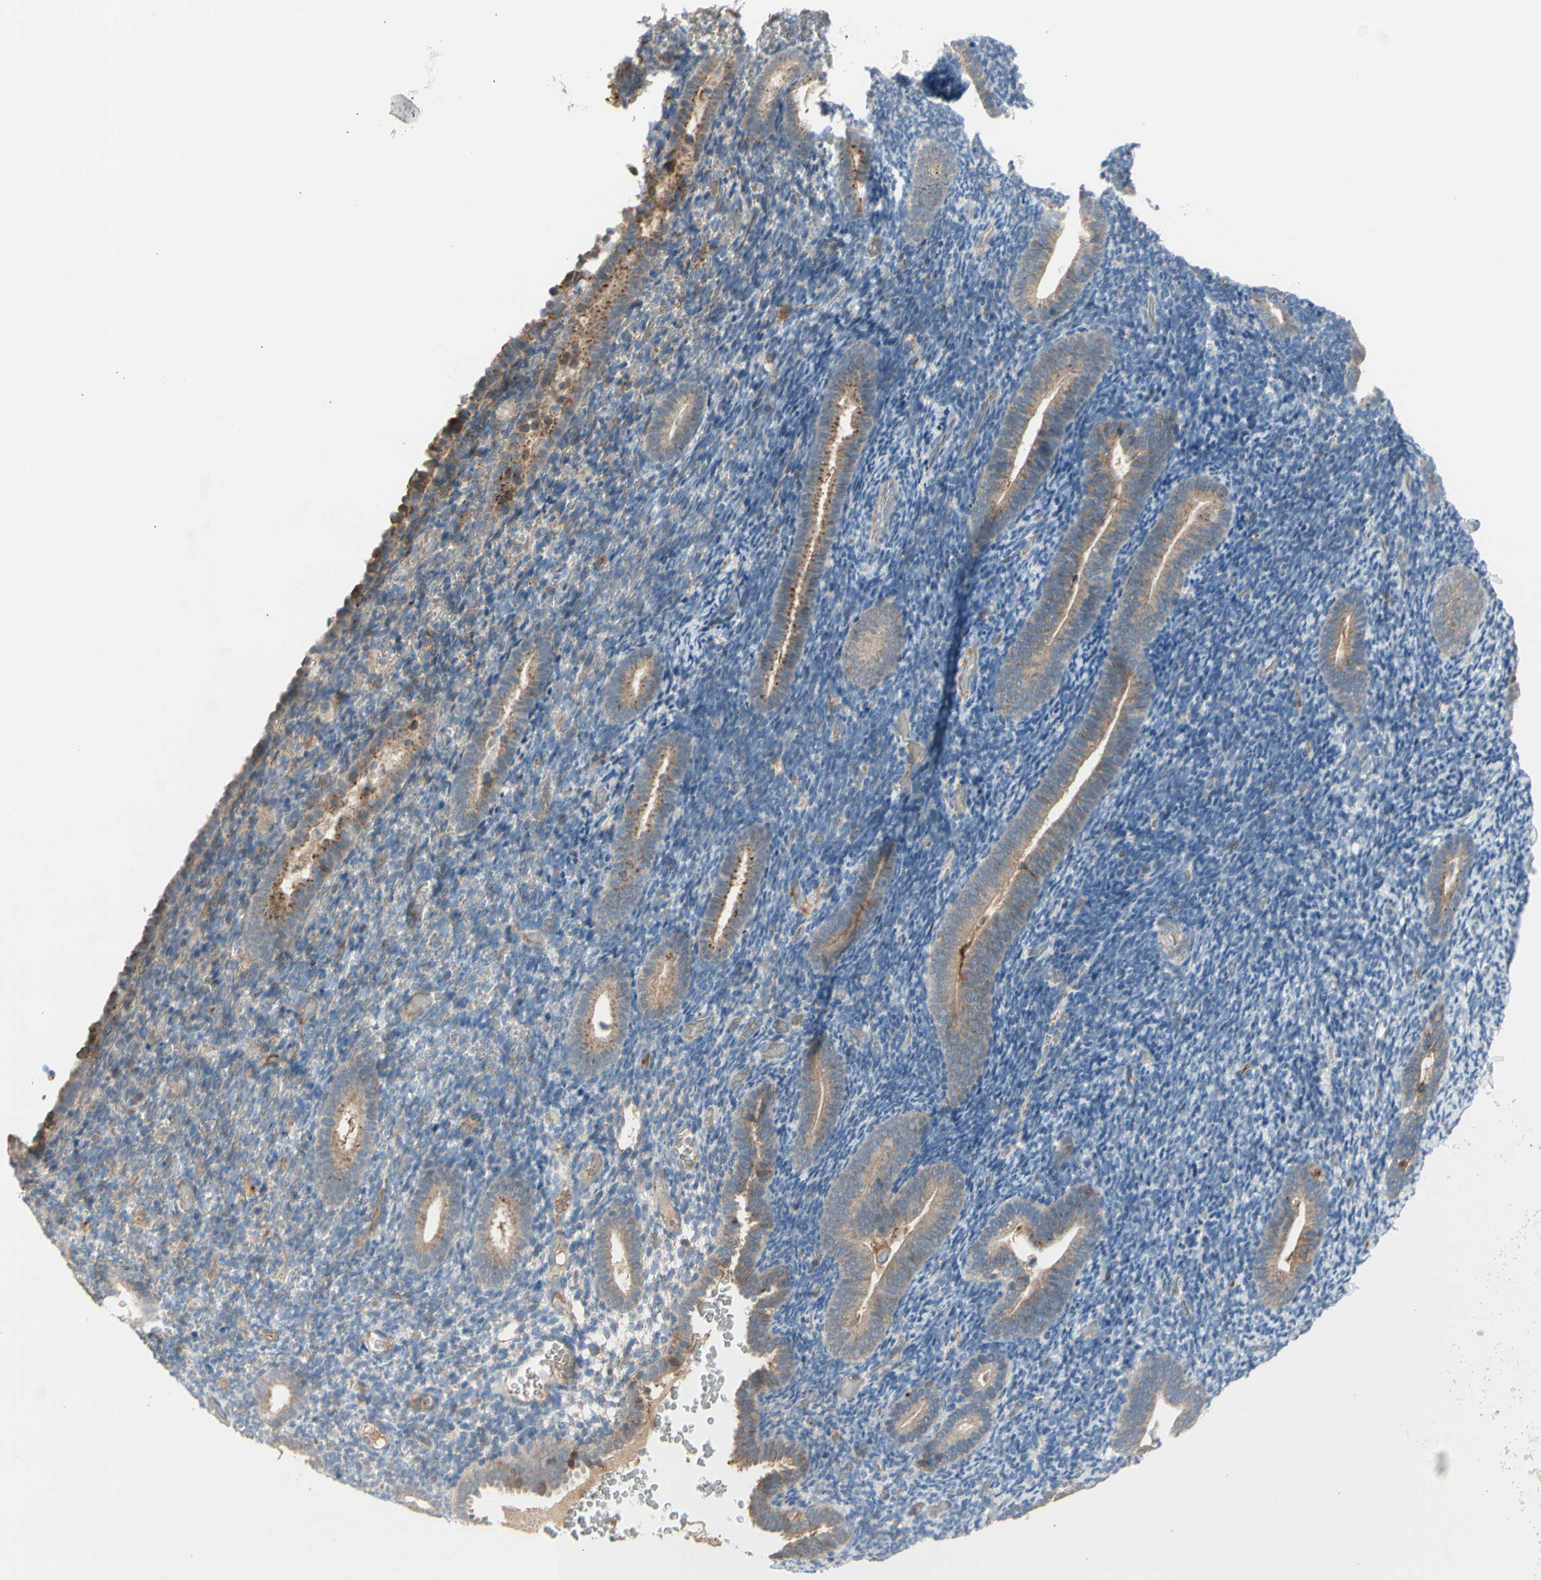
{"staining": {"intensity": "weak", "quantity": "<25%", "location": "cytoplasmic/membranous"}, "tissue": "endometrium", "cell_type": "Cells in endometrial stroma", "image_type": "normal", "snomed": [{"axis": "morphology", "description": "Normal tissue, NOS"}, {"axis": "topography", "description": "Smooth muscle"}, {"axis": "topography", "description": "Endometrium"}], "caption": "Protein analysis of normal endometrium demonstrates no significant expression in cells in endometrial stroma. (DAB (3,3'-diaminobenzidine) immunohistochemistry (IHC) with hematoxylin counter stain).", "gene": "GALNT5", "patient": {"sex": "female", "age": 57}}